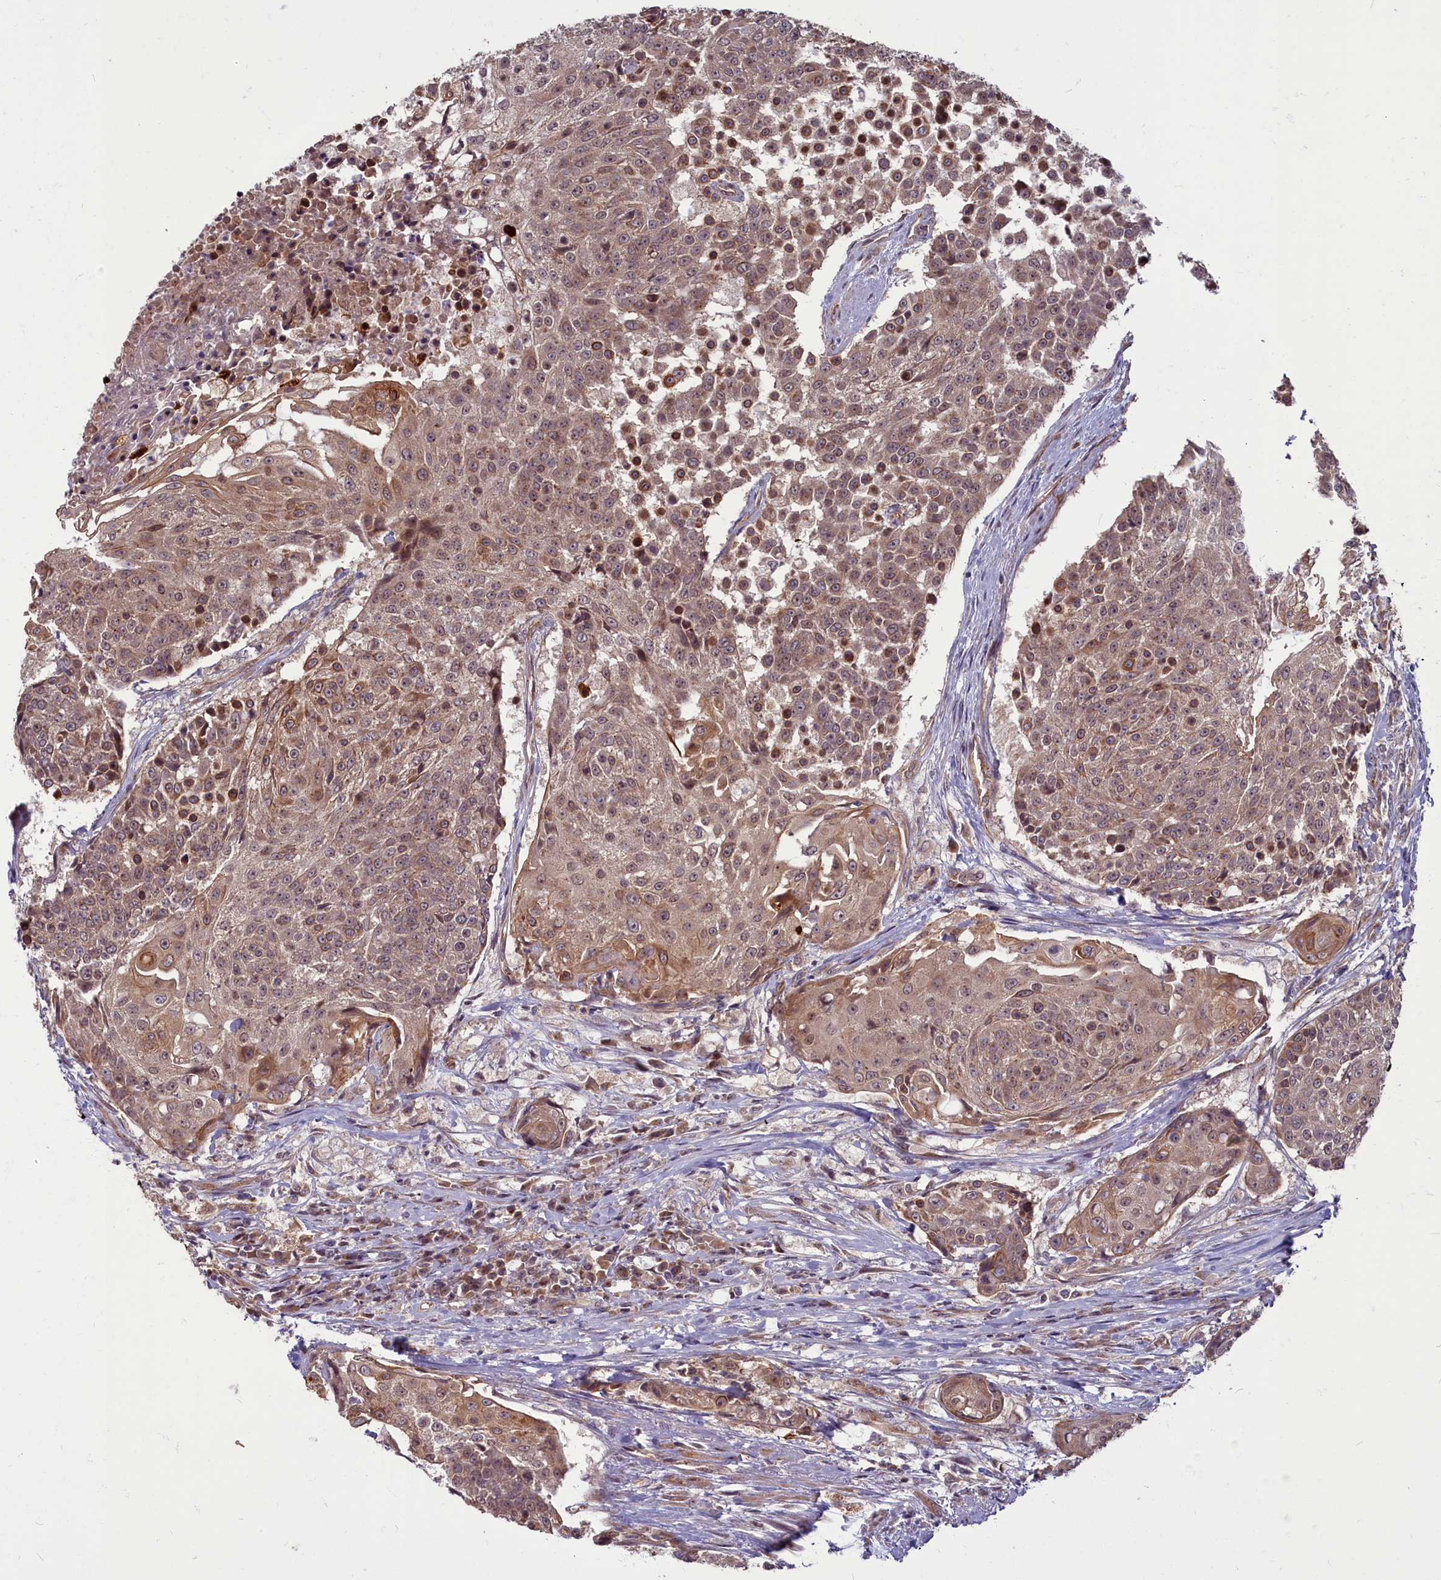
{"staining": {"intensity": "moderate", "quantity": ">75%", "location": "cytoplasmic/membranous"}, "tissue": "urothelial cancer", "cell_type": "Tumor cells", "image_type": "cancer", "snomed": [{"axis": "morphology", "description": "Urothelial carcinoma, High grade"}, {"axis": "topography", "description": "Urinary bladder"}], "caption": "Immunohistochemistry histopathology image of urothelial cancer stained for a protein (brown), which displays medium levels of moderate cytoplasmic/membranous staining in approximately >75% of tumor cells.", "gene": "MYCBP", "patient": {"sex": "female", "age": 63}}